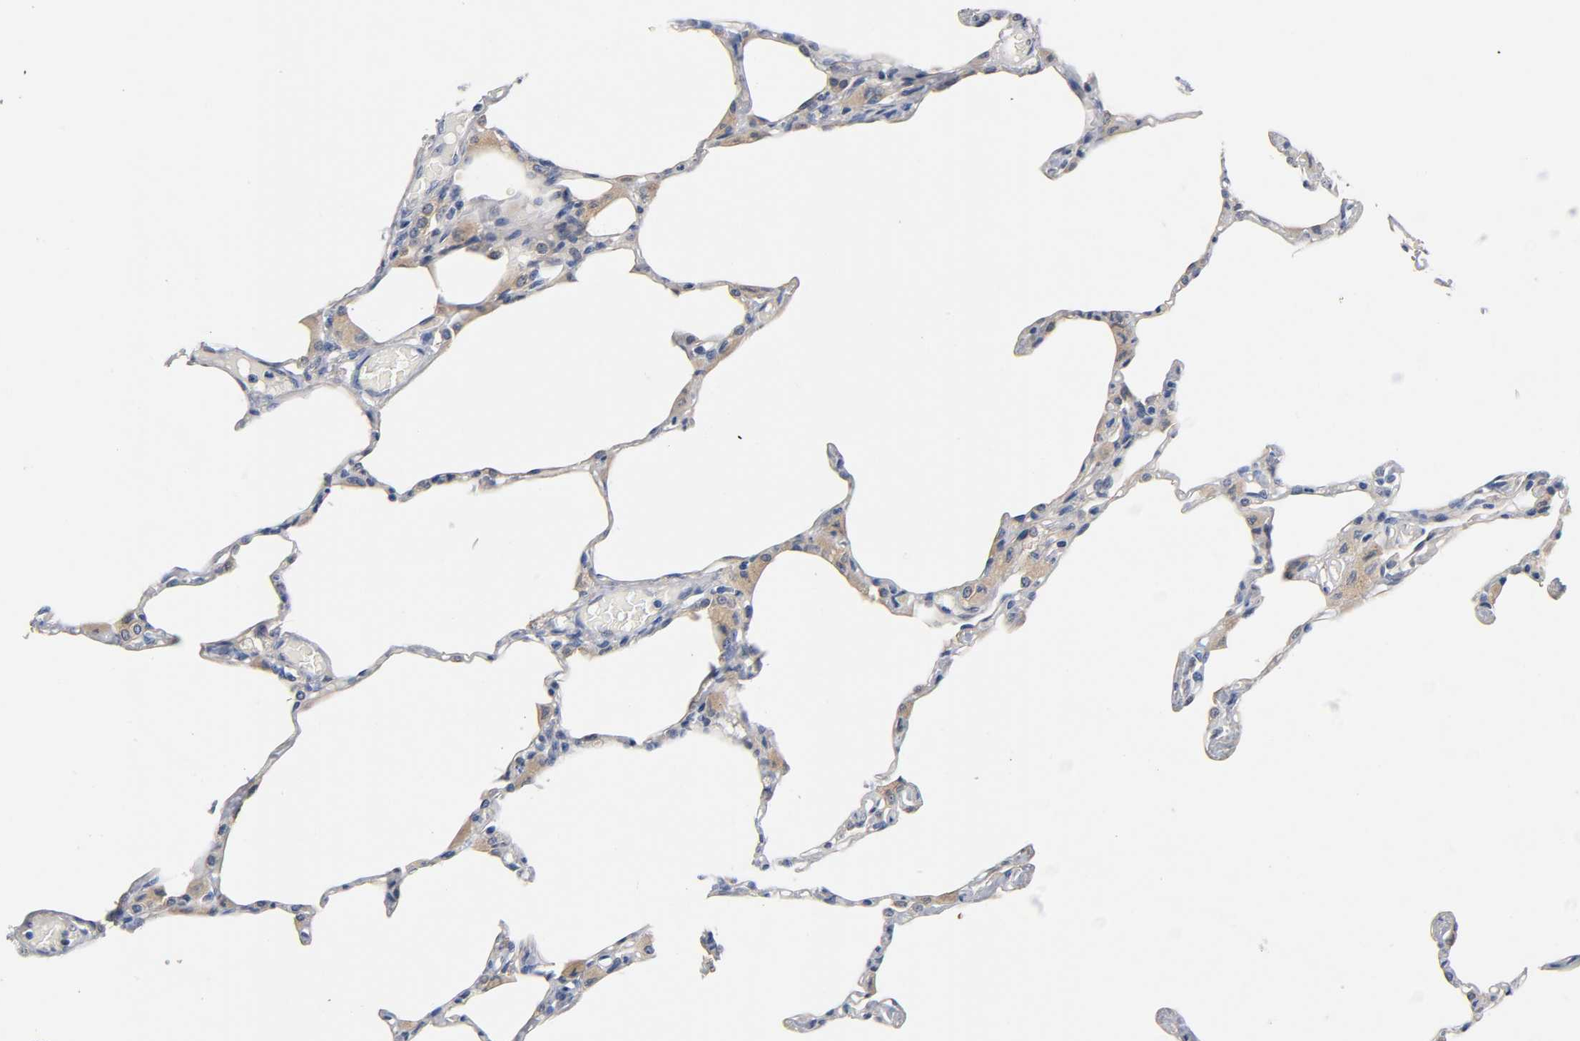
{"staining": {"intensity": "moderate", "quantity": "<25%", "location": "cytoplasmic/membranous,nuclear"}, "tissue": "lung", "cell_type": "Alveolar cells", "image_type": "normal", "snomed": [{"axis": "morphology", "description": "Normal tissue, NOS"}, {"axis": "topography", "description": "Lung"}], "caption": "Protein expression analysis of normal lung exhibits moderate cytoplasmic/membranous,nuclear staining in about <25% of alveolar cells. (IHC, brightfield microscopy, high magnification).", "gene": "FYN", "patient": {"sex": "female", "age": 49}}